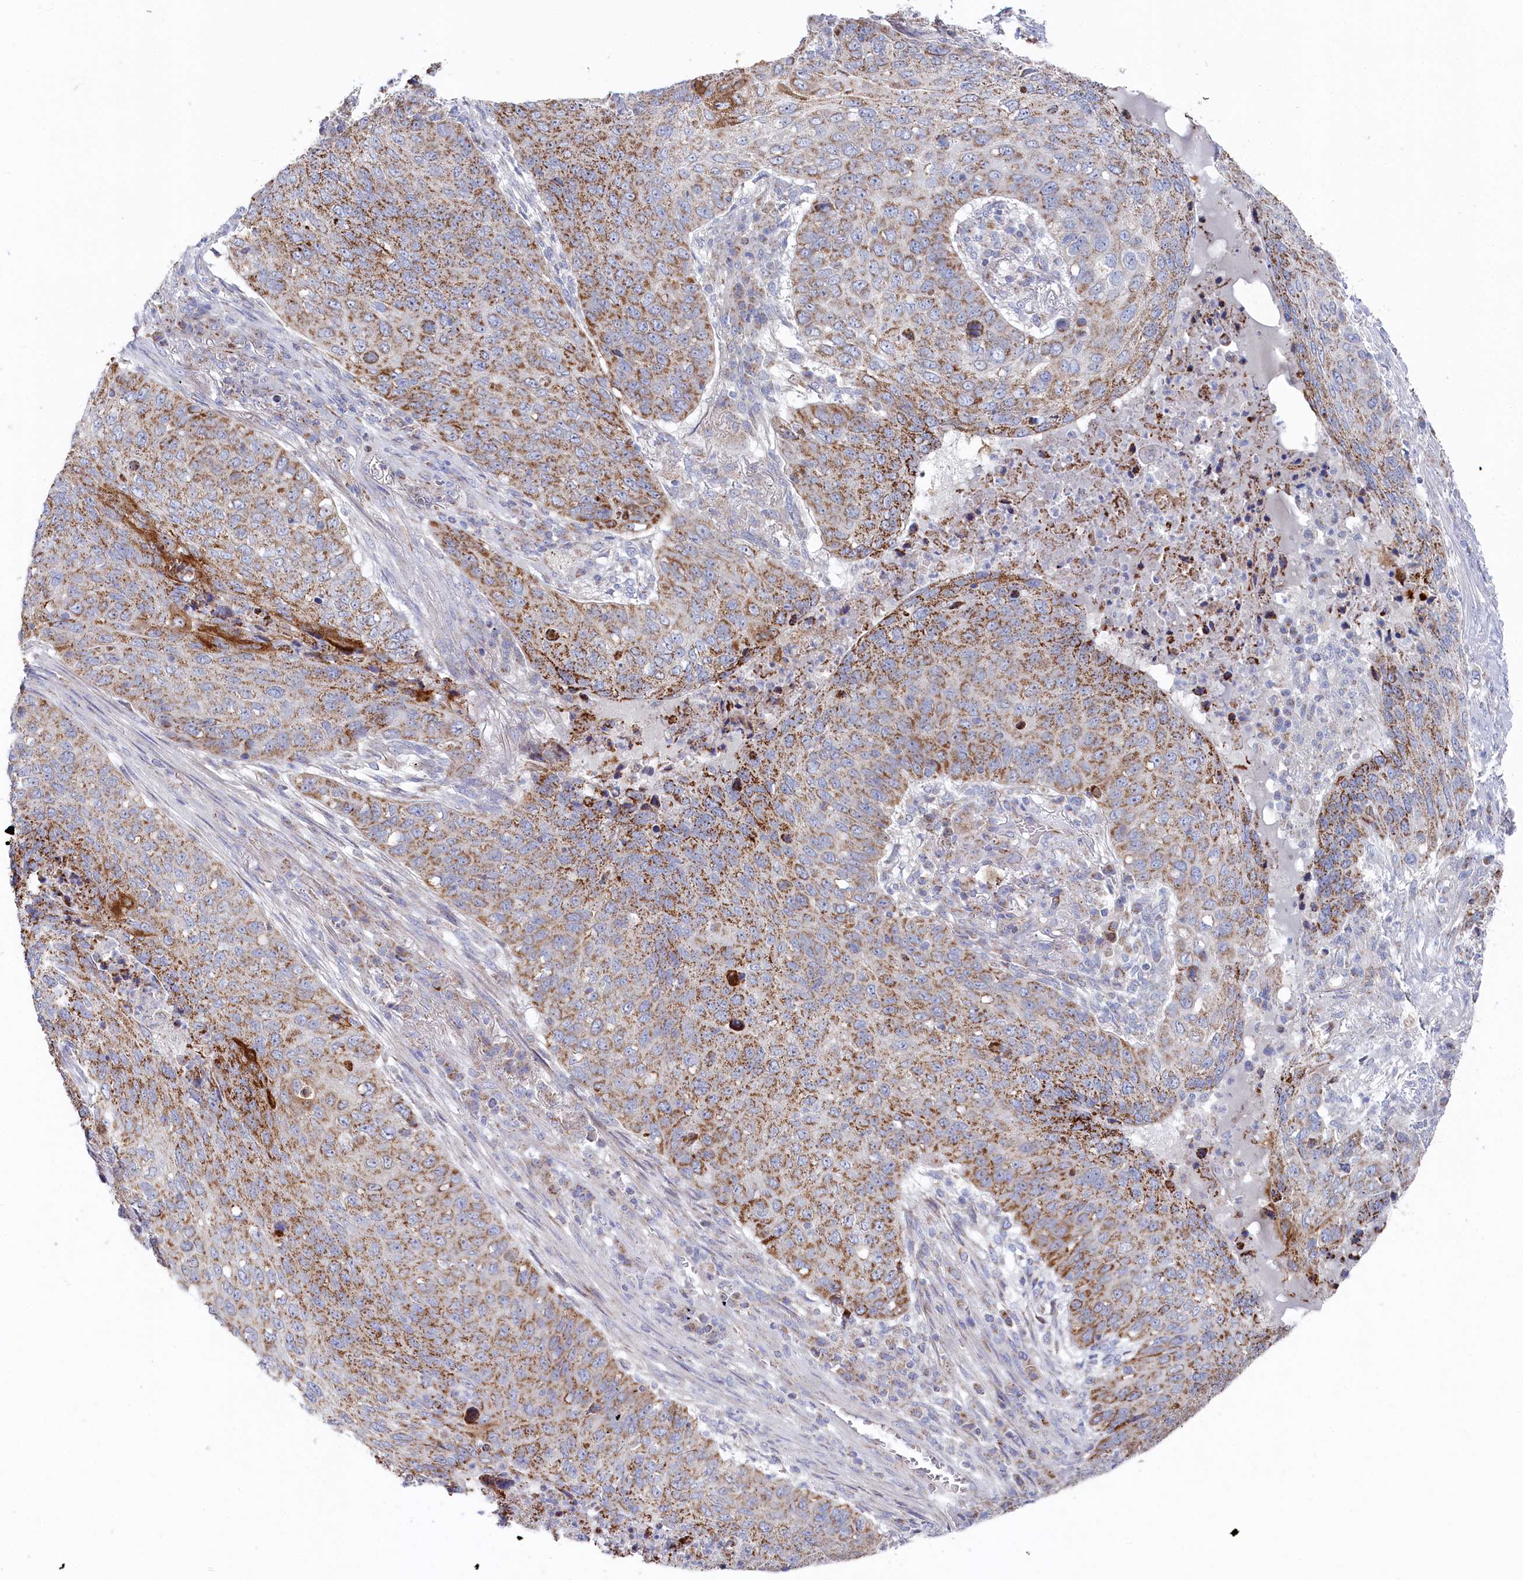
{"staining": {"intensity": "moderate", "quantity": ">75%", "location": "cytoplasmic/membranous"}, "tissue": "lung cancer", "cell_type": "Tumor cells", "image_type": "cancer", "snomed": [{"axis": "morphology", "description": "Squamous cell carcinoma, NOS"}, {"axis": "topography", "description": "Lung"}], "caption": "IHC (DAB) staining of human squamous cell carcinoma (lung) reveals moderate cytoplasmic/membranous protein positivity in approximately >75% of tumor cells.", "gene": "GLS2", "patient": {"sex": "female", "age": 63}}